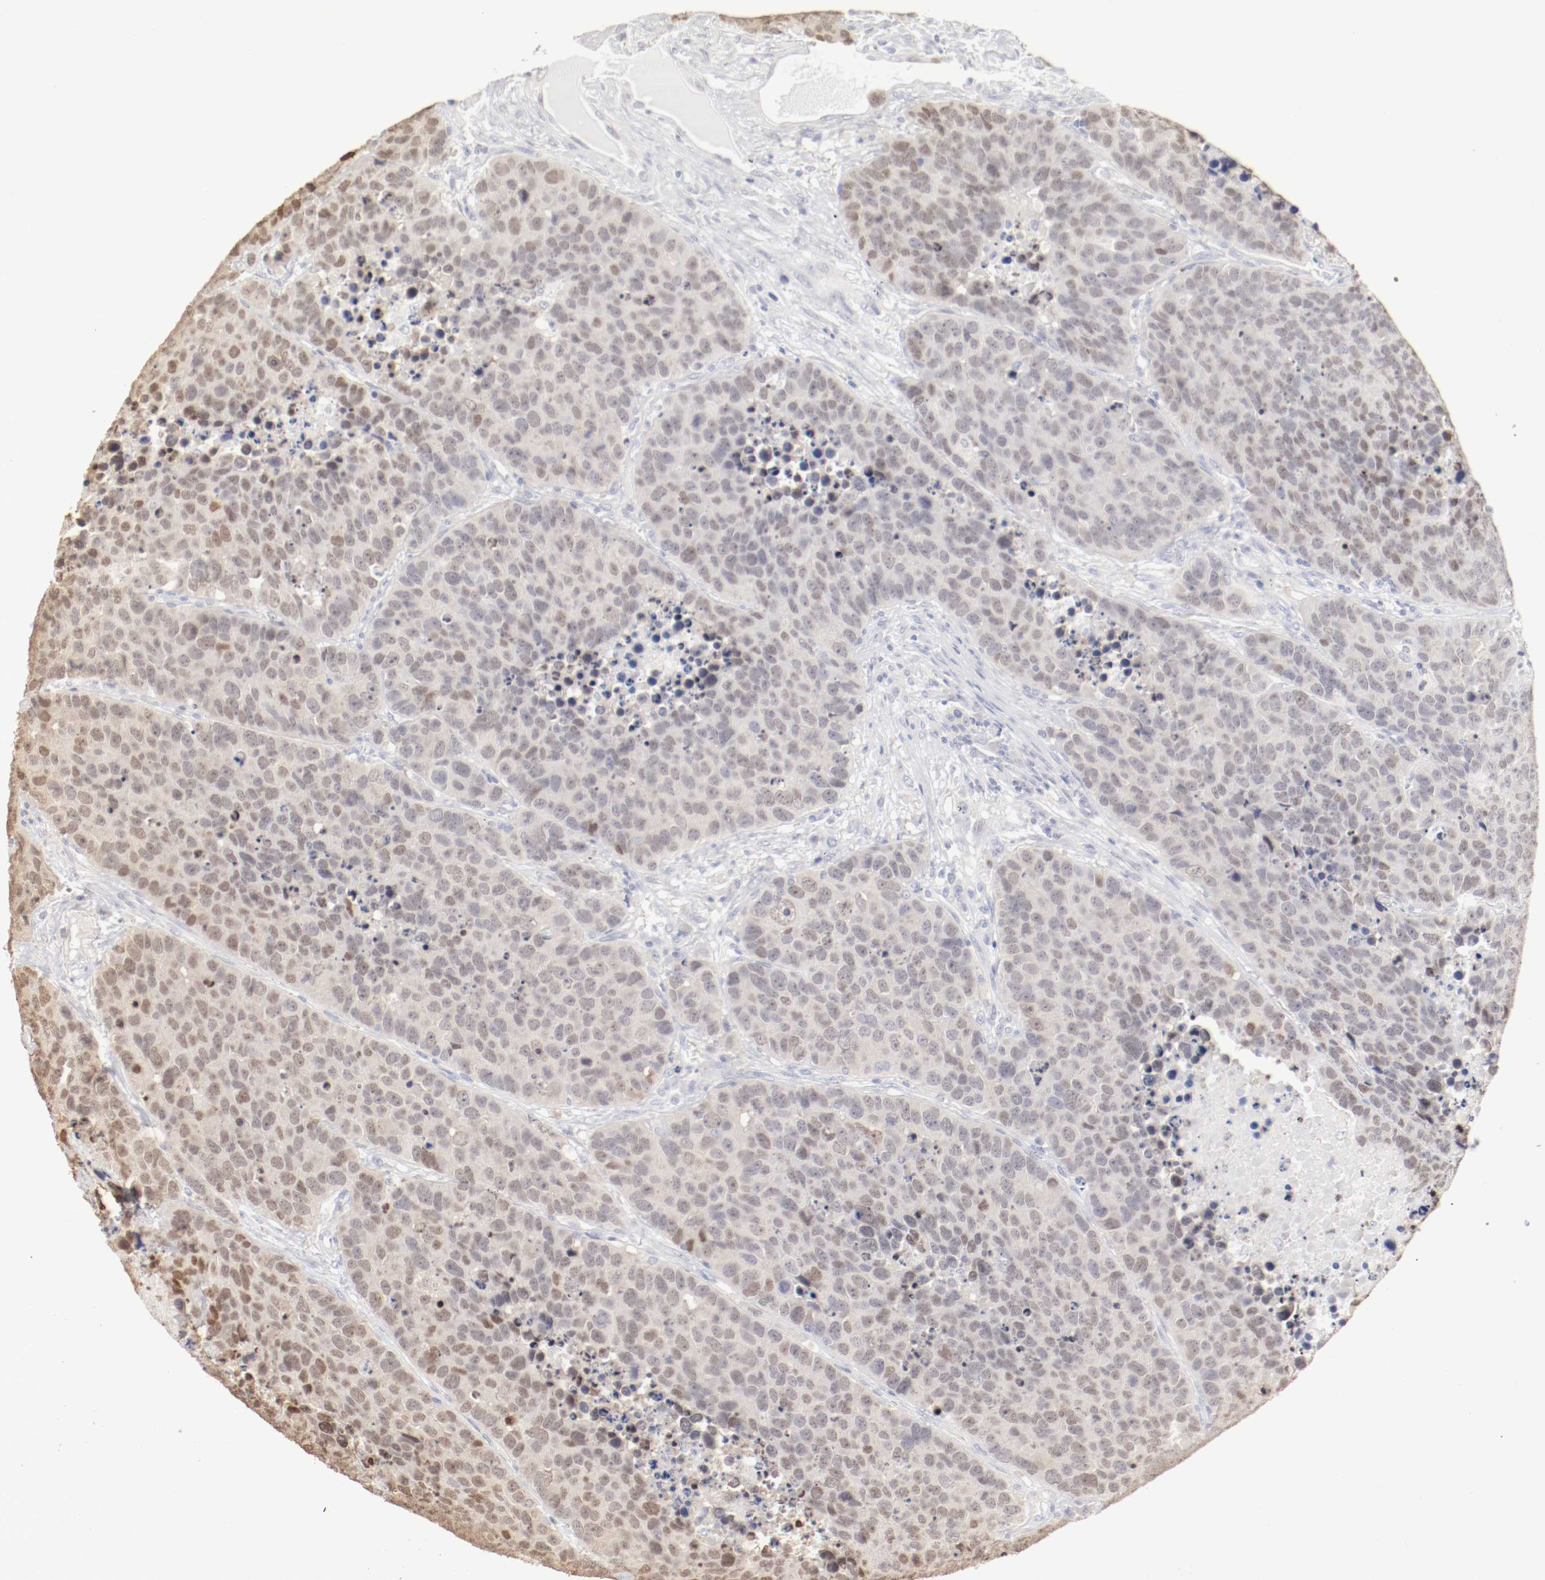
{"staining": {"intensity": "weak", "quantity": ">75%", "location": "cytoplasmic/membranous"}, "tissue": "carcinoid", "cell_type": "Tumor cells", "image_type": "cancer", "snomed": [{"axis": "morphology", "description": "Carcinoid, malignant, NOS"}, {"axis": "topography", "description": "Lung"}], "caption": "A micrograph of malignant carcinoid stained for a protein reveals weak cytoplasmic/membranous brown staining in tumor cells.", "gene": "DNAL4", "patient": {"sex": "male", "age": 60}}